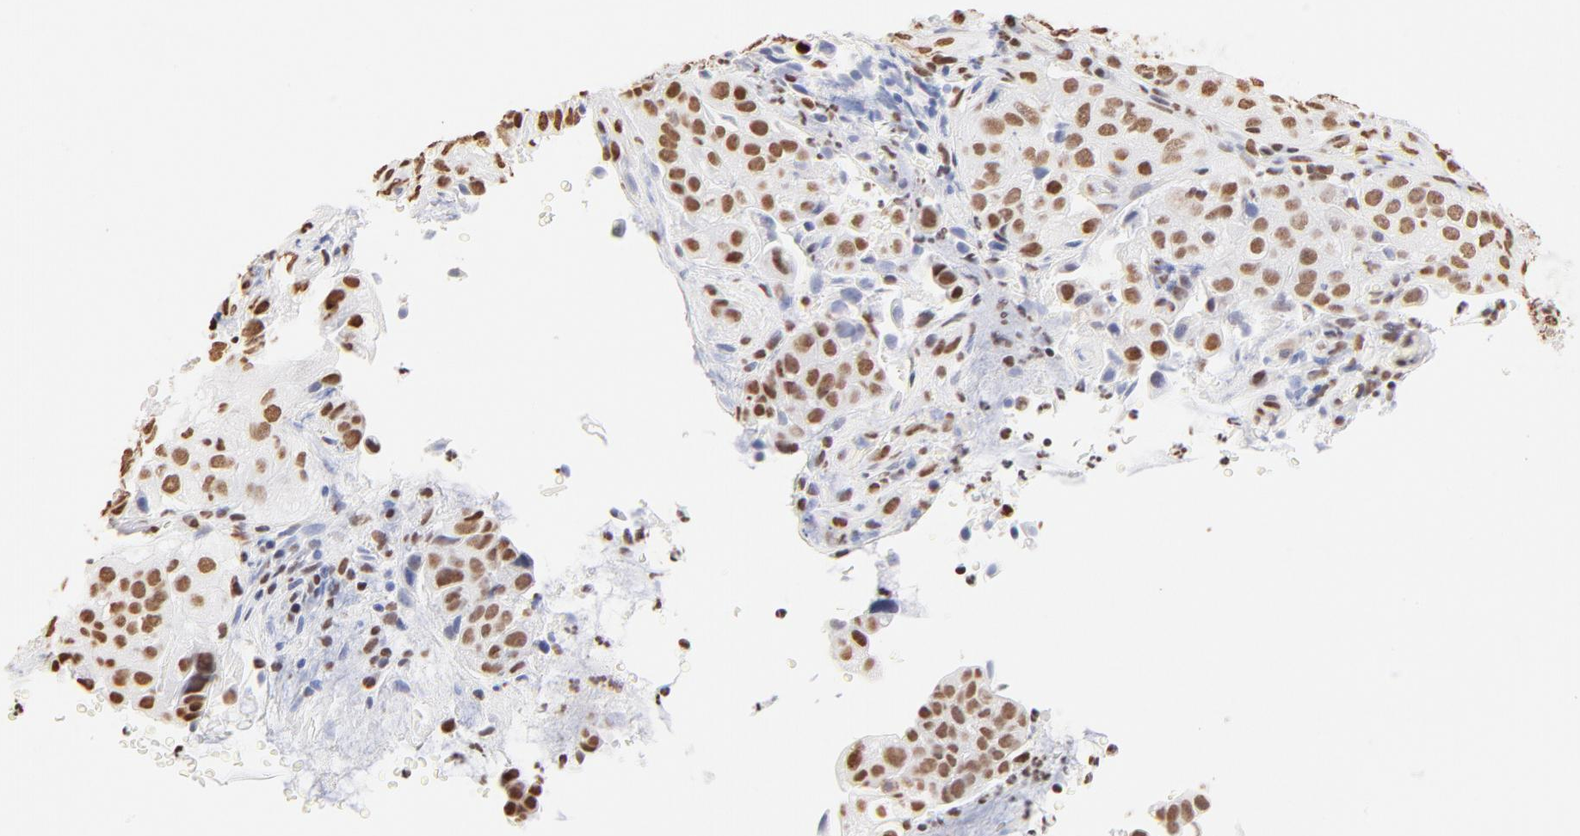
{"staining": {"intensity": "moderate", "quantity": "25%-75%", "location": "nuclear"}, "tissue": "cervical cancer", "cell_type": "Tumor cells", "image_type": "cancer", "snomed": [{"axis": "morphology", "description": "Squamous cell carcinoma, NOS"}, {"axis": "topography", "description": "Cervix"}], "caption": "Immunohistochemical staining of squamous cell carcinoma (cervical) displays medium levels of moderate nuclear positivity in about 25%-75% of tumor cells.", "gene": "ZNF540", "patient": {"sex": "female", "age": 38}}